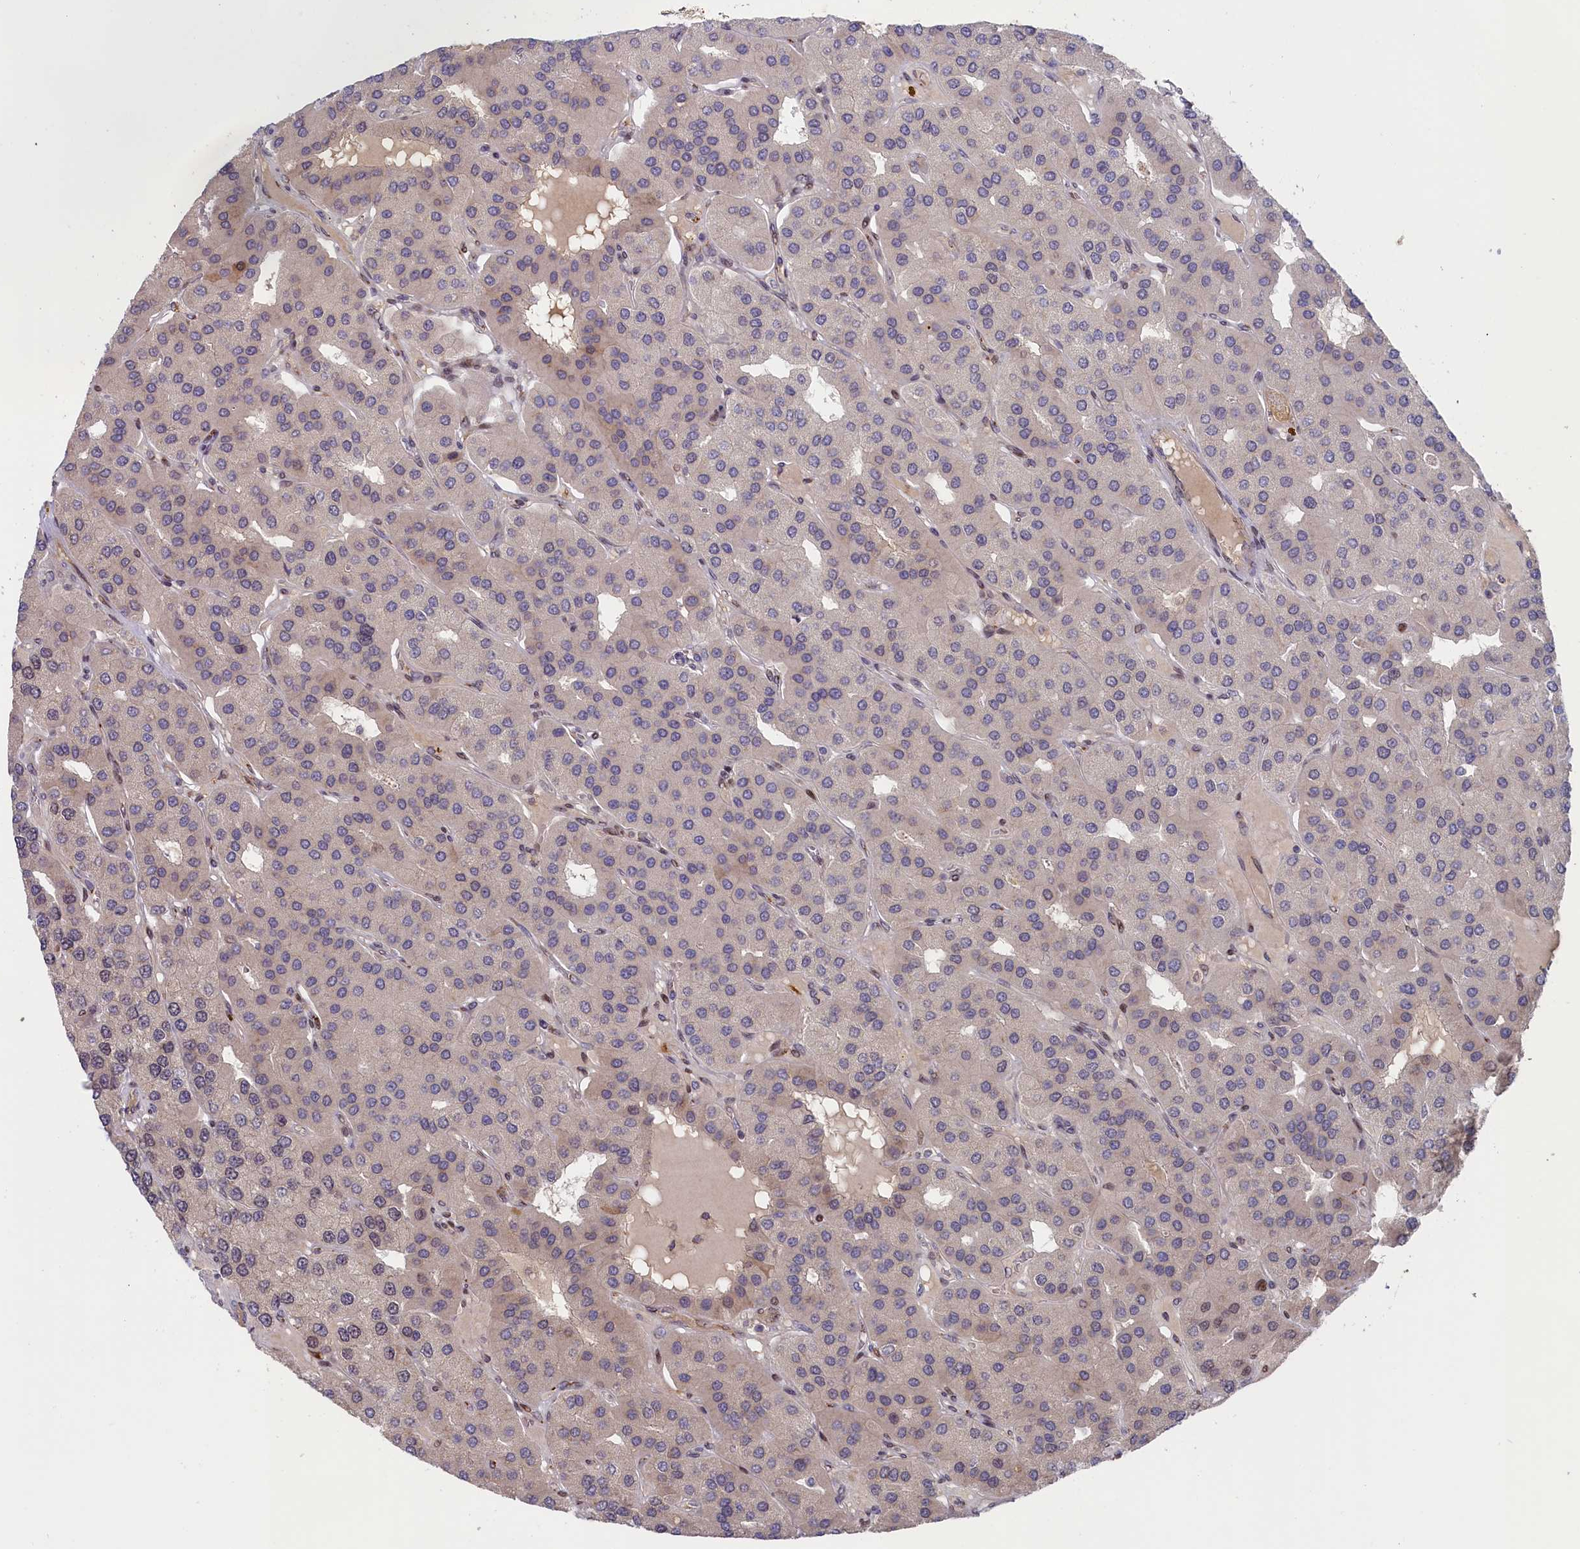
{"staining": {"intensity": "negative", "quantity": "none", "location": "none"}, "tissue": "parathyroid gland", "cell_type": "Glandular cells", "image_type": "normal", "snomed": [{"axis": "morphology", "description": "Normal tissue, NOS"}, {"axis": "morphology", "description": "Adenoma, NOS"}, {"axis": "topography", "description": "Parathyroid gland"}], "caption": "There is no significant staining in glandular cells of parathyroid gland. (Stains: DAB IHC with hematoxylin counter stain, Microscopy: brightfield microscopy at high magnification).", "gene": "CHST12", "patient": {"sex": "female", "age": 86}}